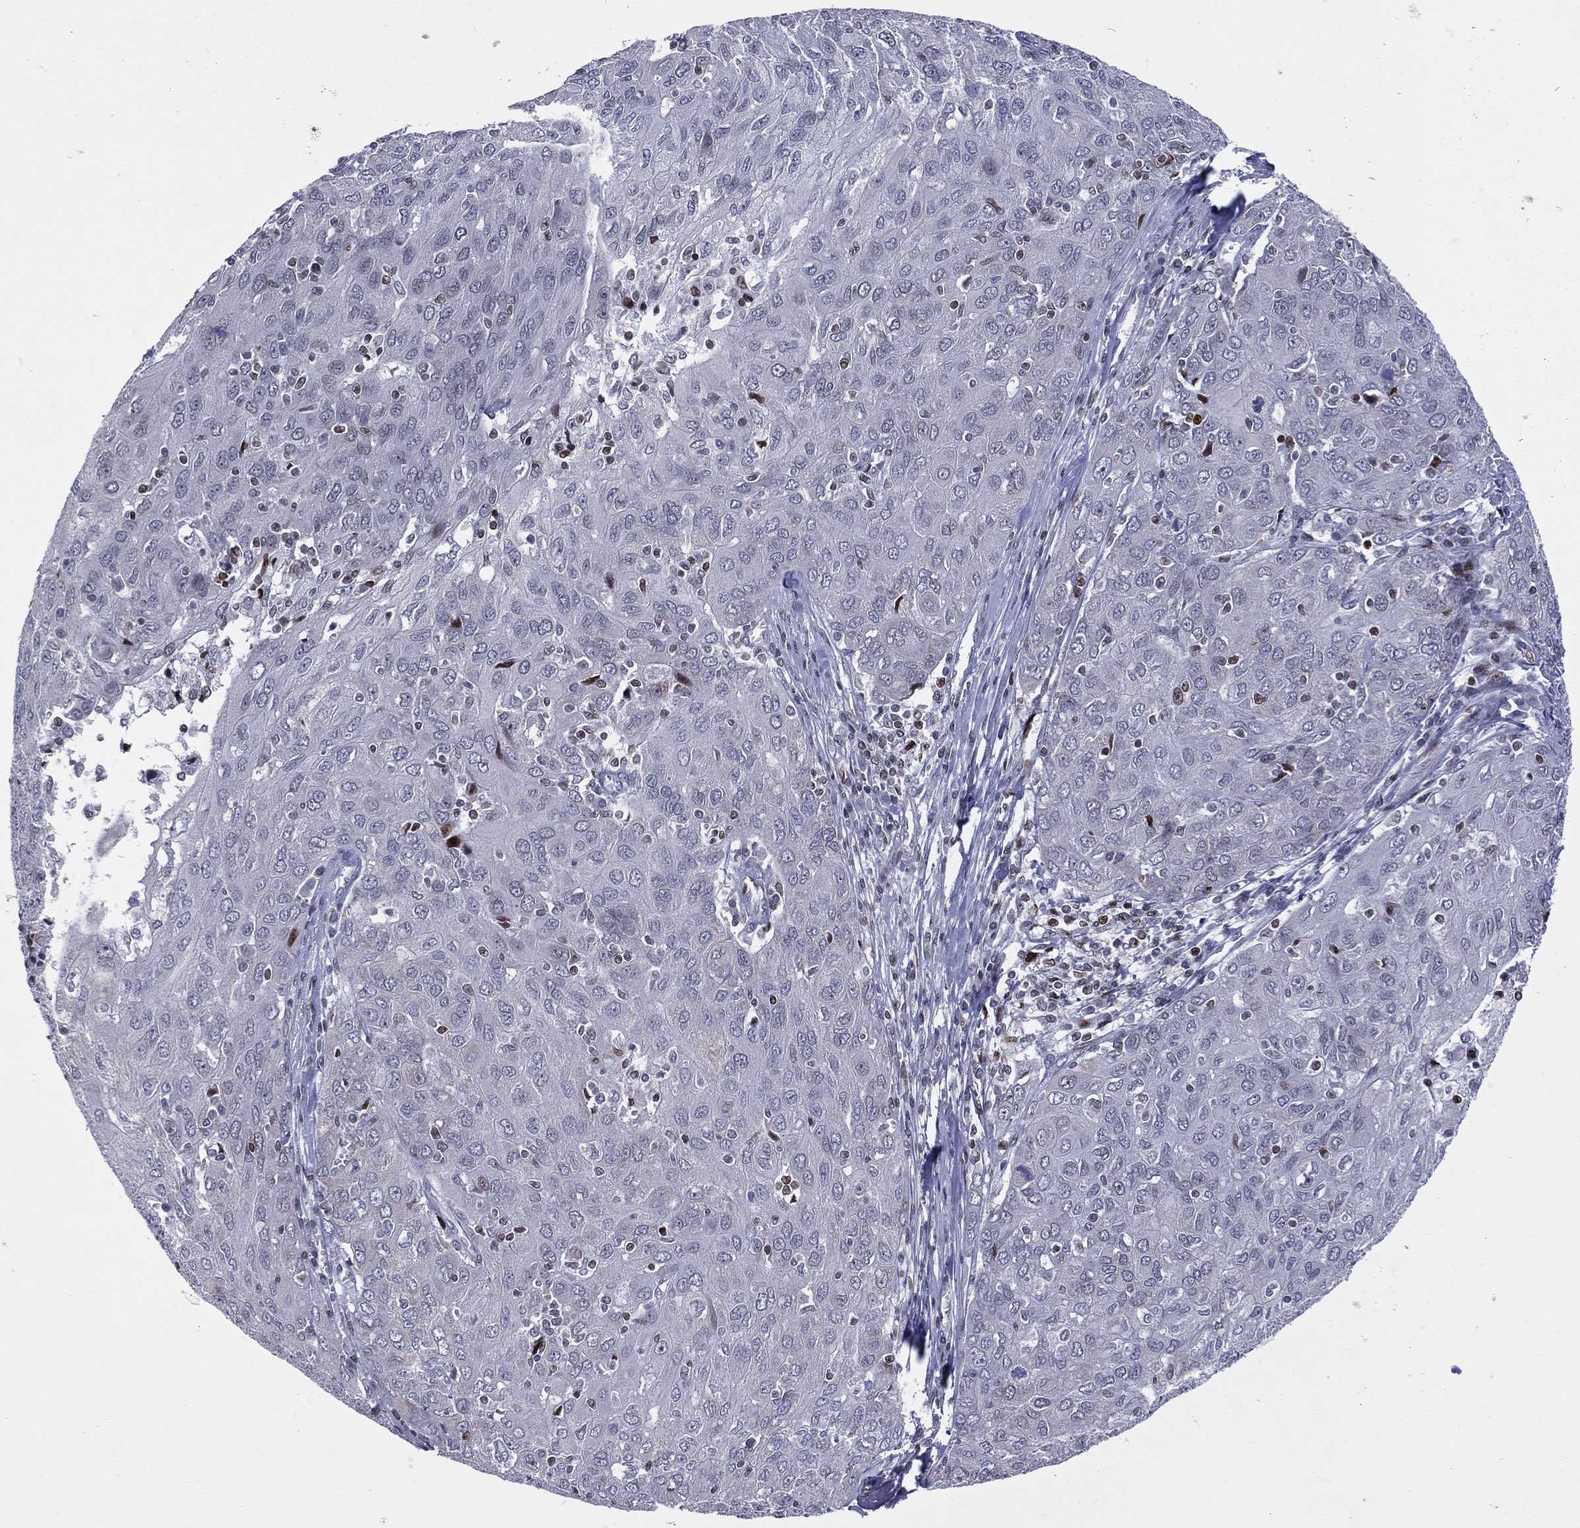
{"staining": {"intensity": "negative", "quantity": "none", "location": "none"}, "tissue": "ovarian cancer", "cell_type": "Tumor cells", "image_type": "cancer", "snomed": [{"axis": "morphology", "description": "Carcinoma, endometroid"}, {"axis": "topography", "description": "Ovary"}], "caption": "This is a photomicrograph of IHC staining of endometroid carcinoma (ovarian), which shows no staining in tumor cells.", "gene": "DBF4B", "patient": {"sex": "female", "age": 50}}